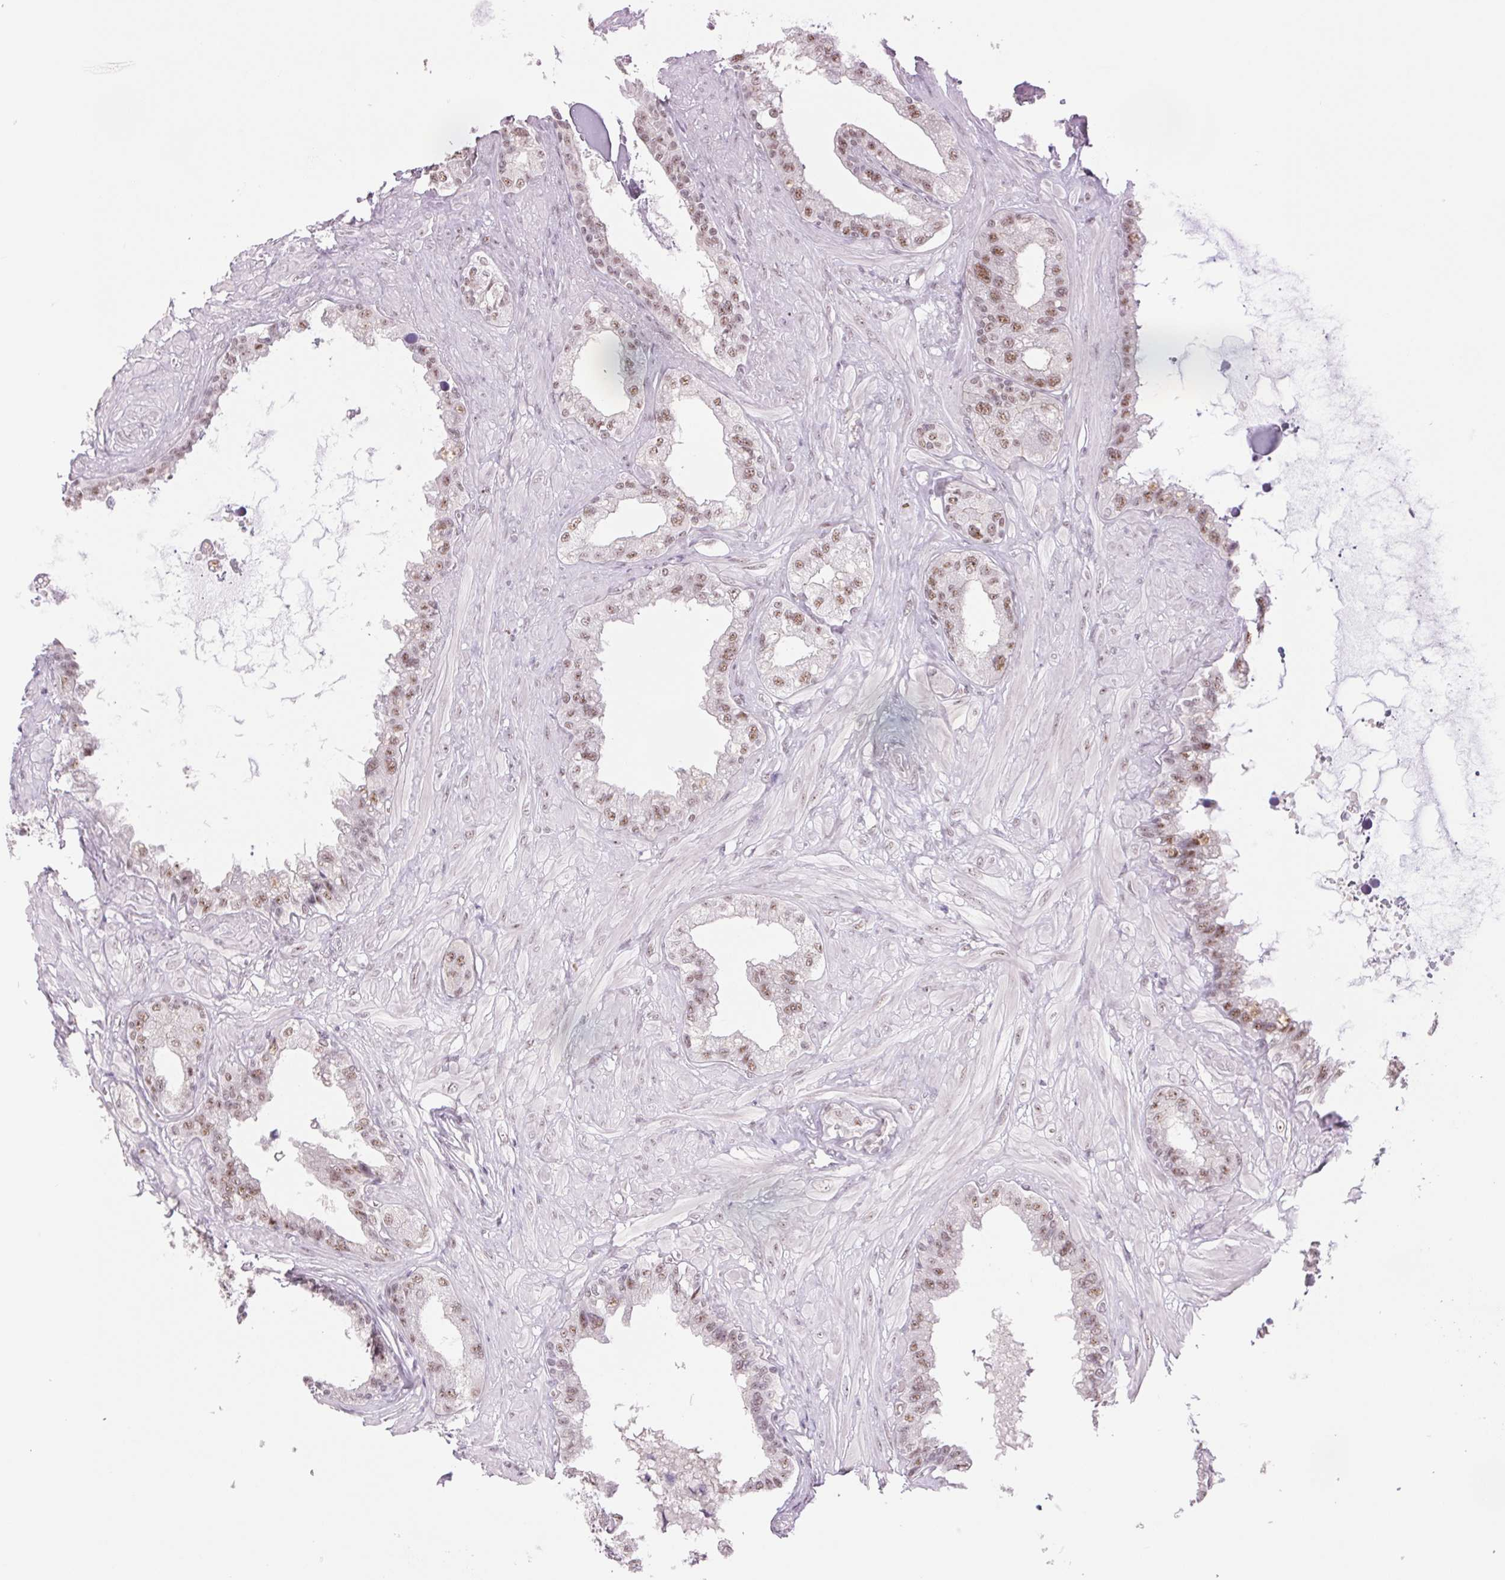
{"staining": {"intensity": "weak", "quantity": ">75%", "location": "nuclear"}, "tissue": "seminal vesicle", "cell_type": "Glandular cells", "image_type": "normal", "snomed": [{"axis": "morphology", "description": "Normal tissue, NOS"}, {"axis": "topography", "description": "Seminal veicle"}, {"axis": "topography", "description": "Peripheral nerve tissue"}], "caption": "Immunohistochemical staining of normal human seminal vesicle demonstrates >75% levels of weak nuclear protein staining in approximately >75% of glandular cells. Immunohistochemistry (ihc) stains the protein of interest in brown and the nuclei are stained blue.", "gene": "ZC3H14", "patient": {"sex": "male", "age": 76}}